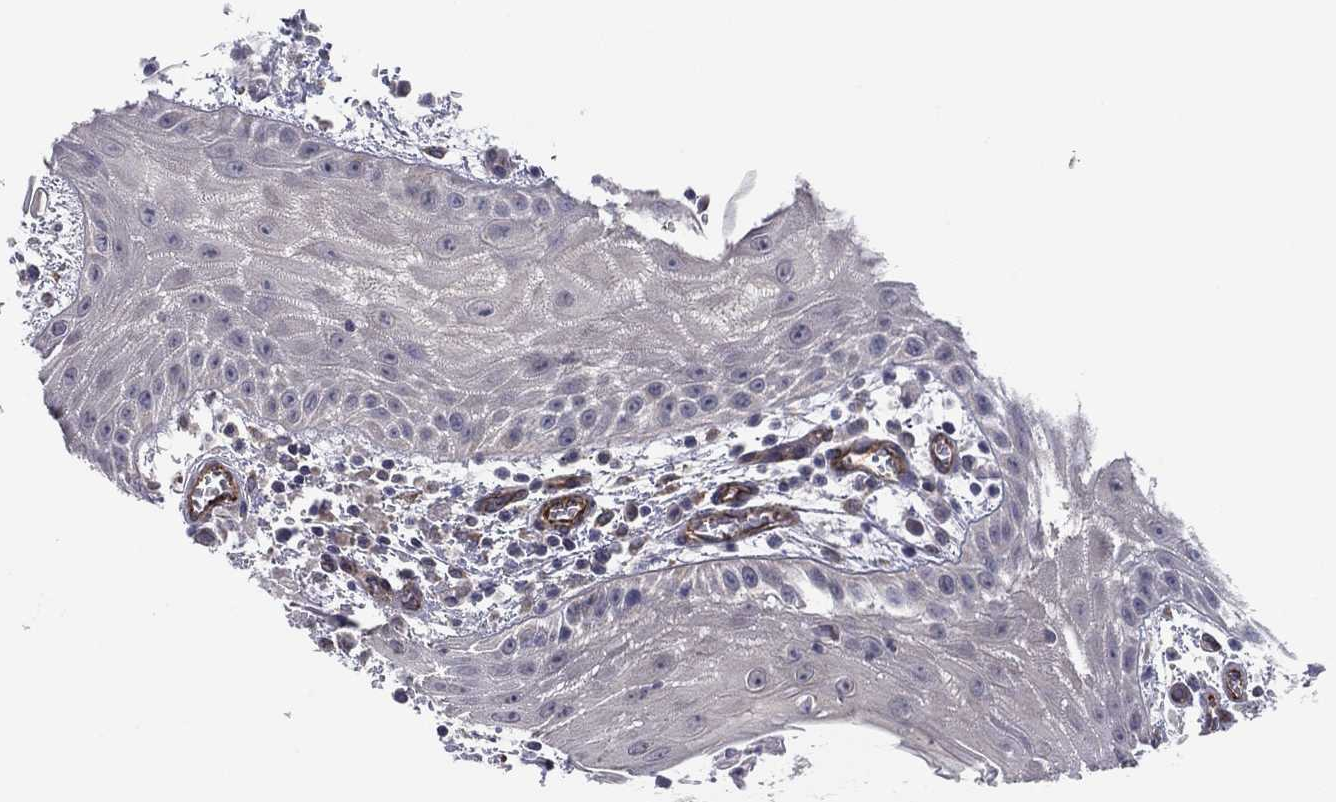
{"staining": {"intensity": "negative", "quantity": "none", "location": "none"}, "tissue": "head and neck cancer", "cell_type": "Tumor cells", "image_type": "cancer", "snomed": [{"axis": "morphology", "description": "Squamous cell carcinoma, NOS"}, {"axis": "topography", "description": "Oral tissue"}, {"axis": "topography", "description": "Head-Neck"}], "caption": "IHC of human squamous cell carcinoma (head and neck) demonstrates no staining in tumor cells.", "gene": "LRRC56", "patient": {"sex": "male", "age": 58}}